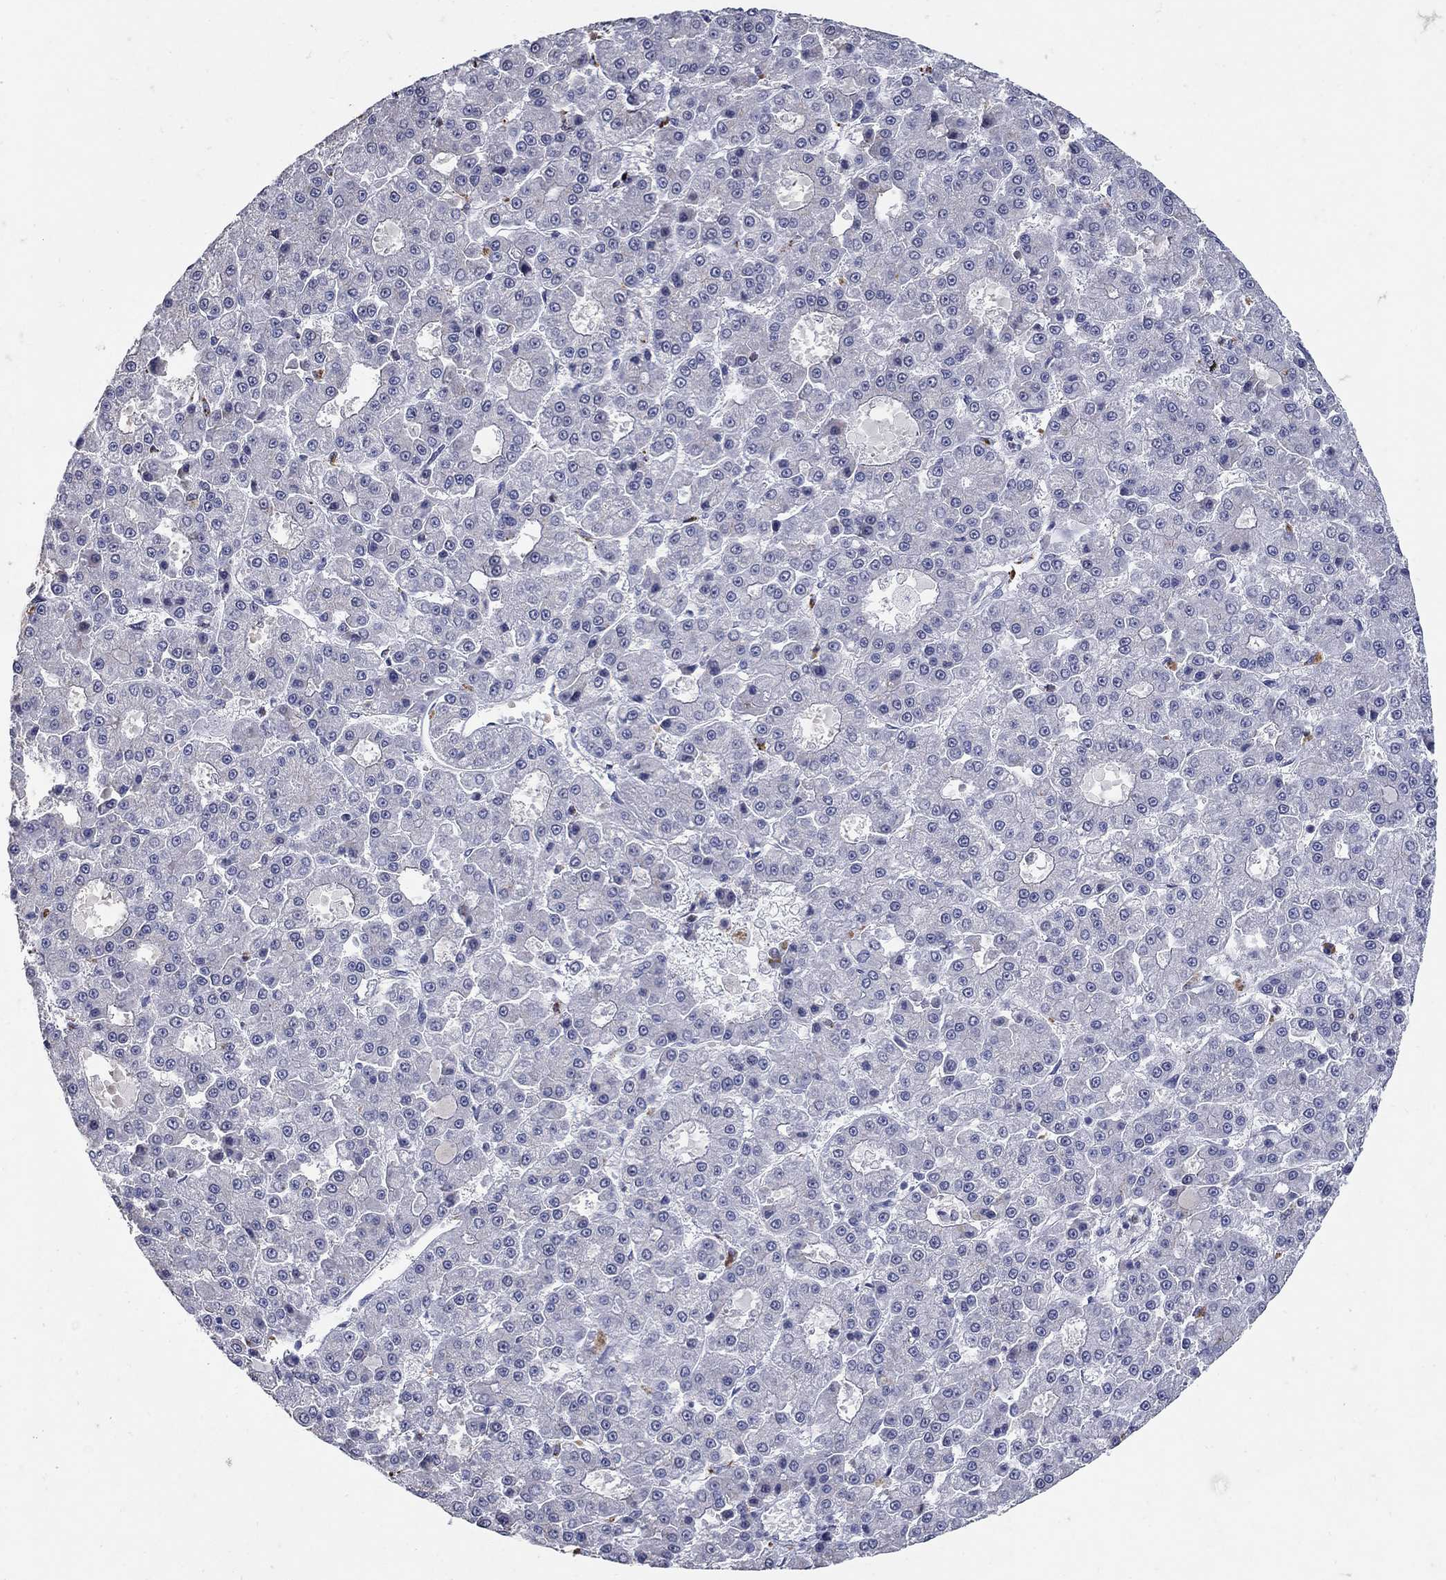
{"staining": {"intensity": "negative", "quantity": "none", "location": "none"}, "tissue": "liver cancer", "cell_type": "Tumor cells", "image_type": "cancer", "snomed": [{"axis": "morphology", "description": "Carcinoma, Hepatocellular, NOS"}, {"axis": "topography", "description": "Liver"}], "caption": "DAB (3,3'-diaminobenzidine) immunohistochemical staining of human liver cancer displays no significant expression in tumor cells. (Stains: DAB IHC with hematoxylin counter stain, Microscopy: brightfield microscopy at high magnification).", "gene": "CETN1", "patient": {"sex": "male", "age": 70}}